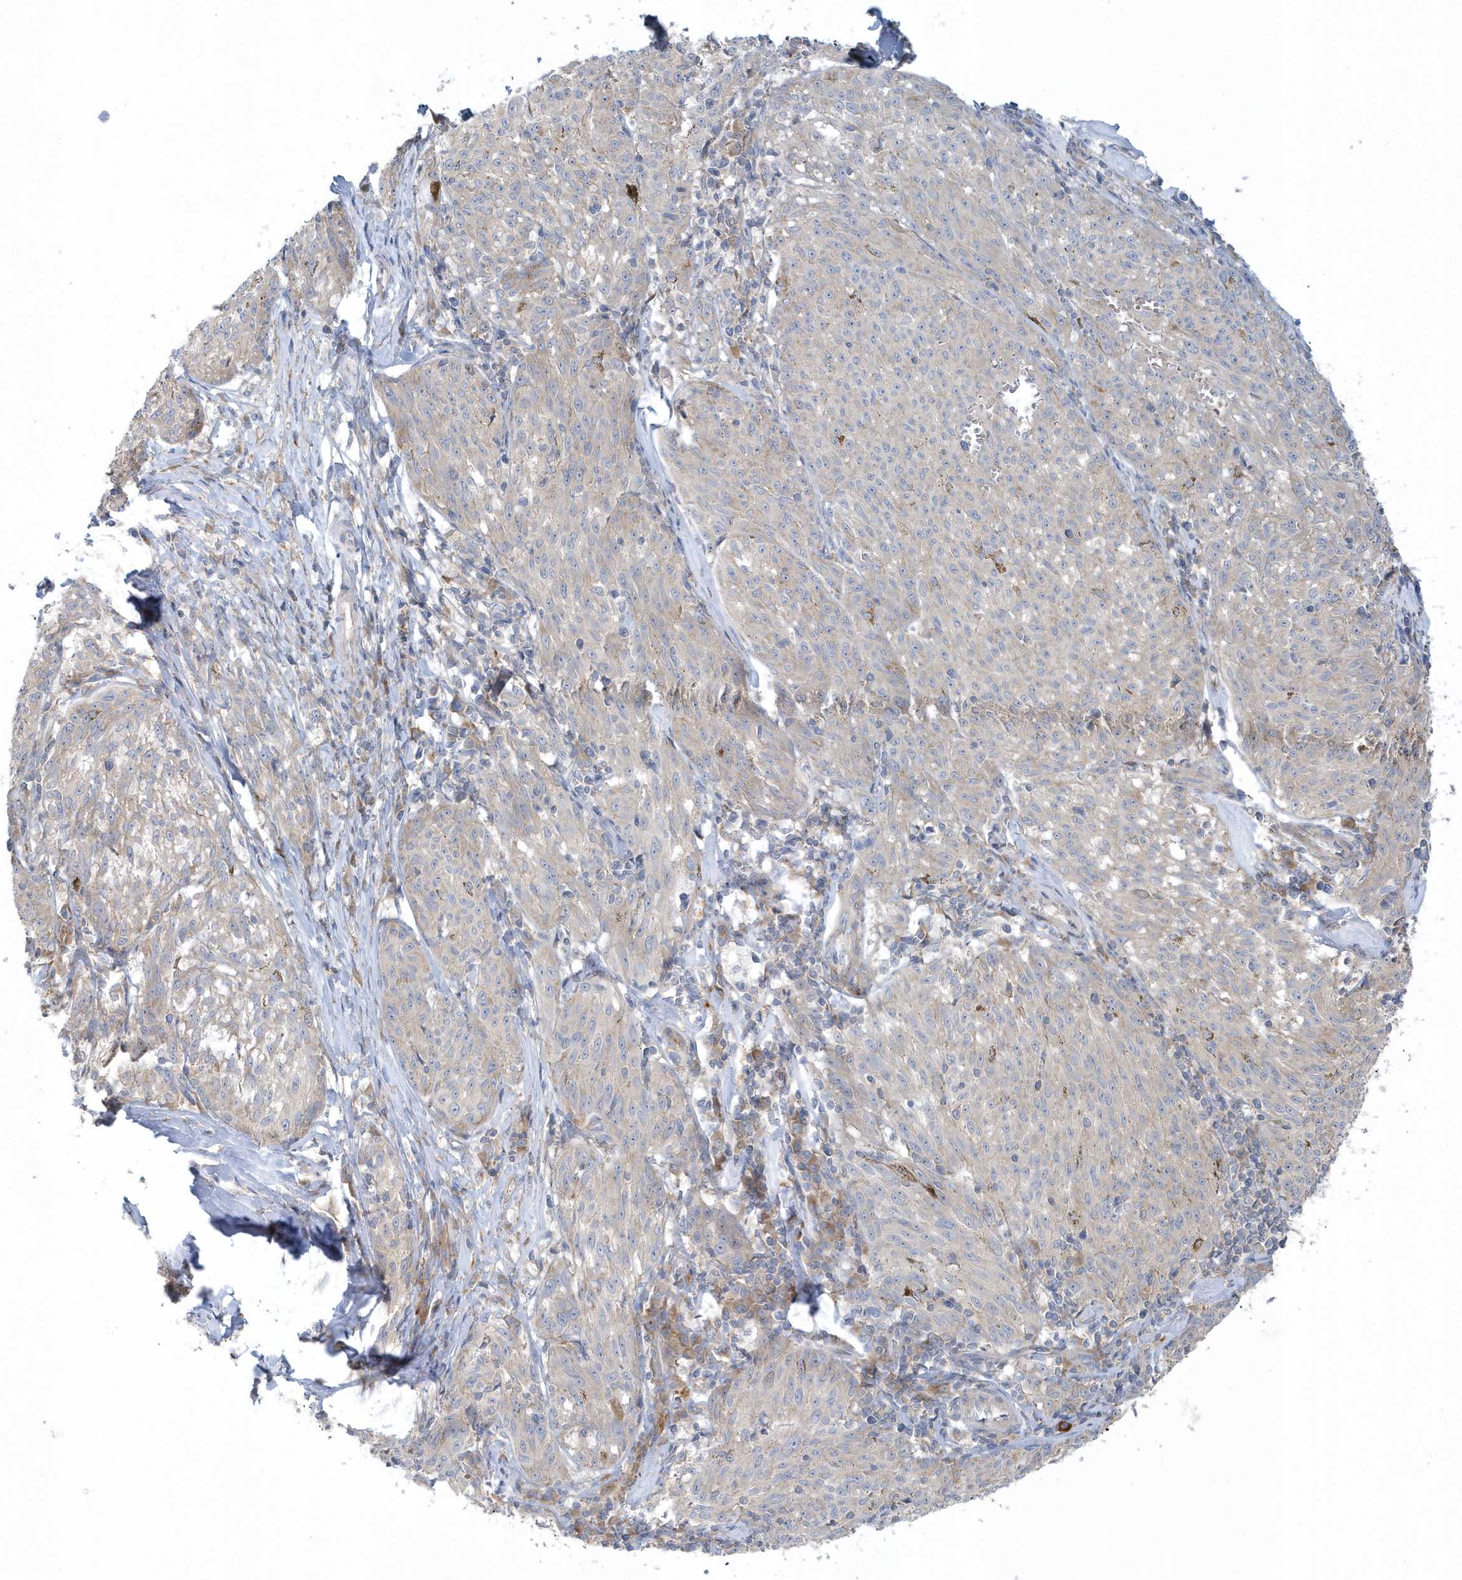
{"staining": {"intensity": "negative", "quantity": "none", "location": "none"}, "tissue": "melanoma", "cell_type": "Tumor cells", "image_type": "cancer", "snomed": [{"axis": "morphology", "description": "Malignant melanoma, NOS"}, {"axis": "topography", "description": "Skin"}], "caption": "DAB immunohistochemical staining of malignant melanoma exhibits no significant staining in tumor cells.", "gene": "CNOT10", "patient": {"sex": "female", "age": 72}}